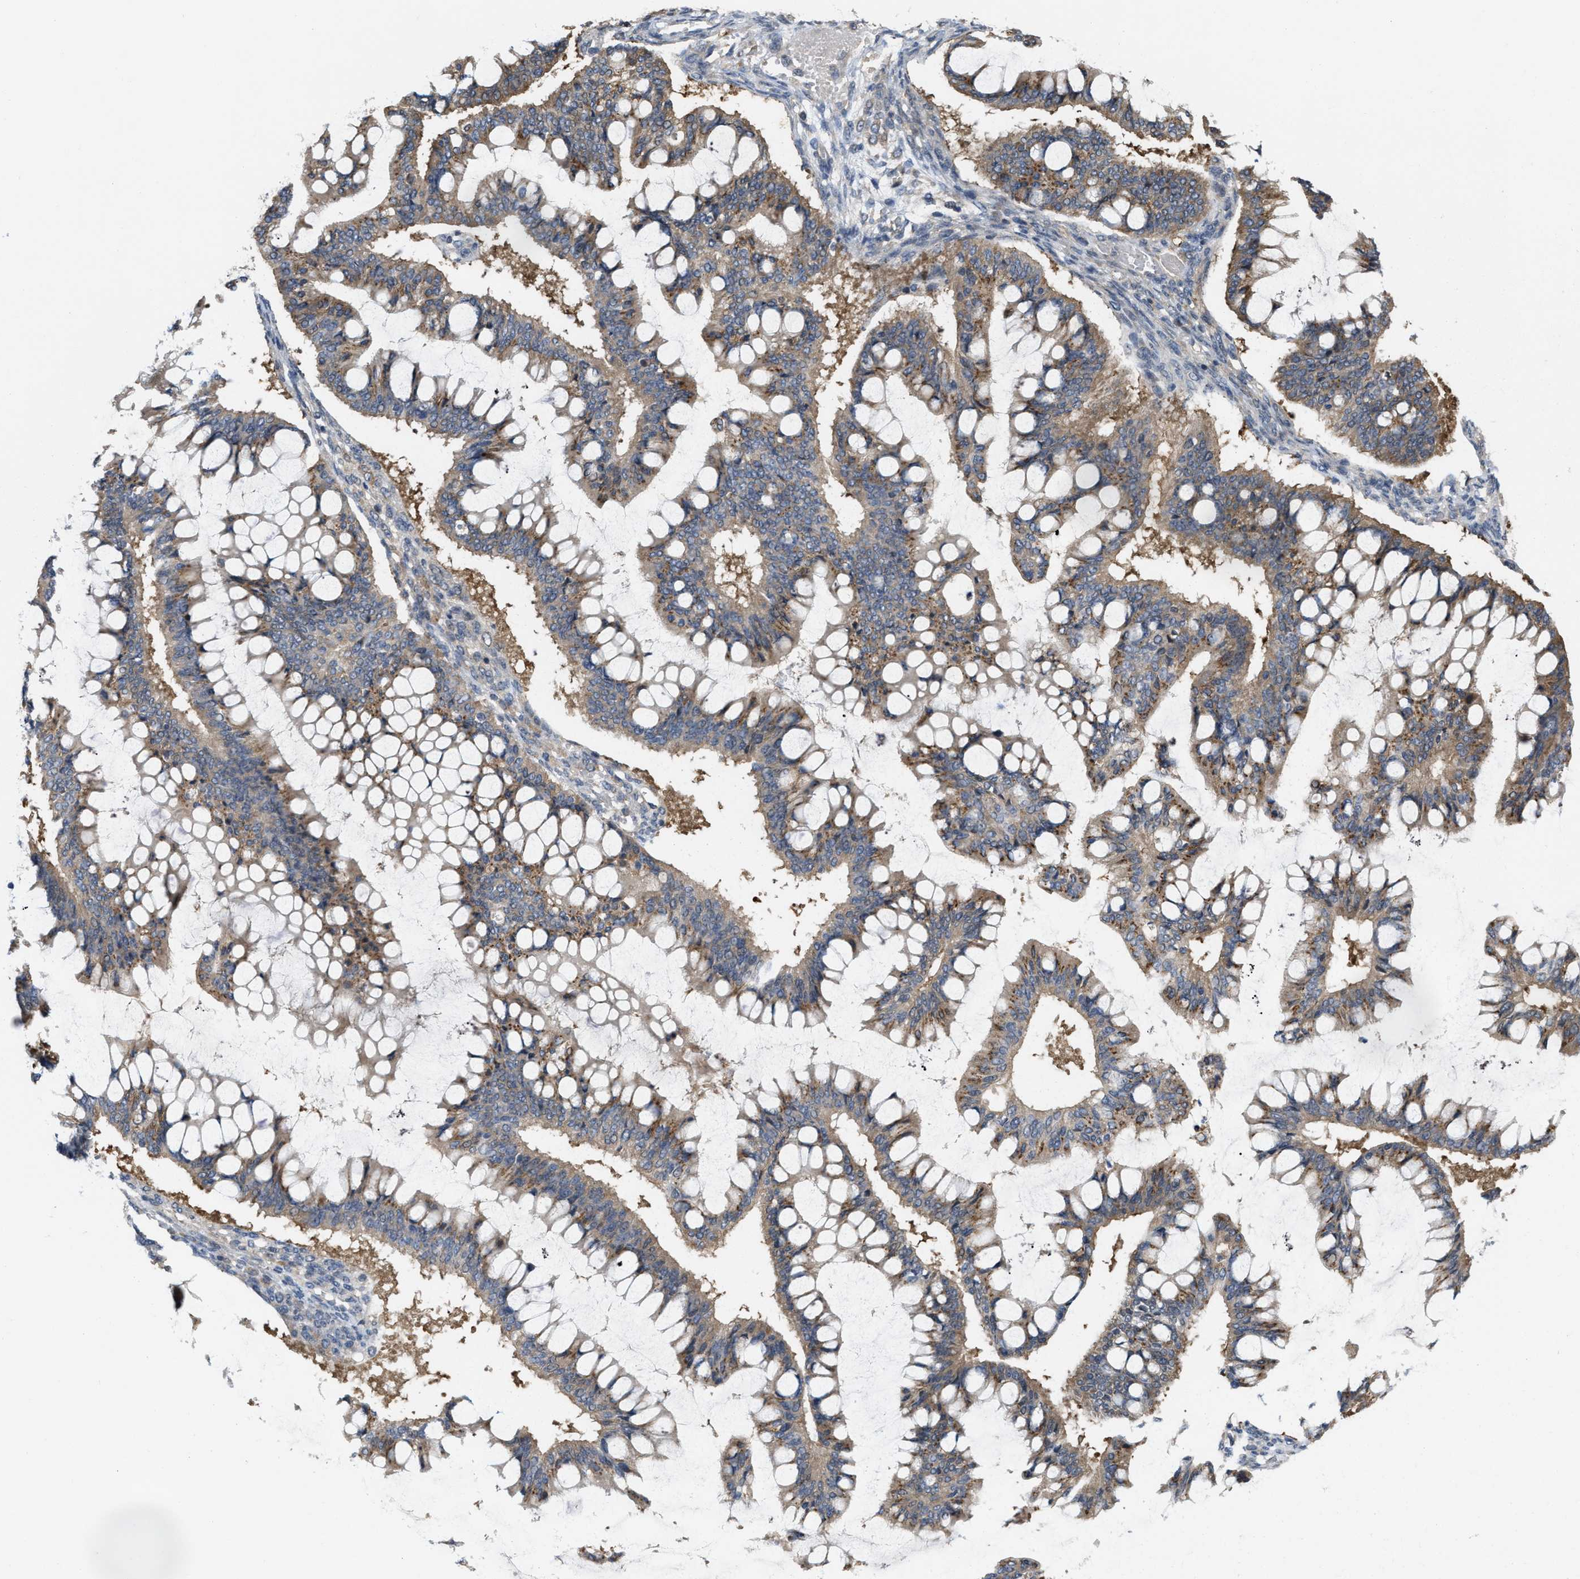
{"staining": {"intensity": "moderate", "quantity": ">75%", "location": "cytoplasmic/membranous"}, "tissue": "ovarian cancer", "cell_type": "Tumor cells", "image_type": "cancer", "snomed": [{"axis": "morphology", "description": "Cystadenocarcinoma, mucinous, NOS"}, {"axis": "topography", "description": "Ovary"}], "caption": "Moderate cytoplasmic/membranous protein expression is identified in approximately >75% of tumor cells in ovarian mucinous cystadenocarcinoma.", "gene": "CSNK1A1", "patient": {"sex": "female", "age": 73}}